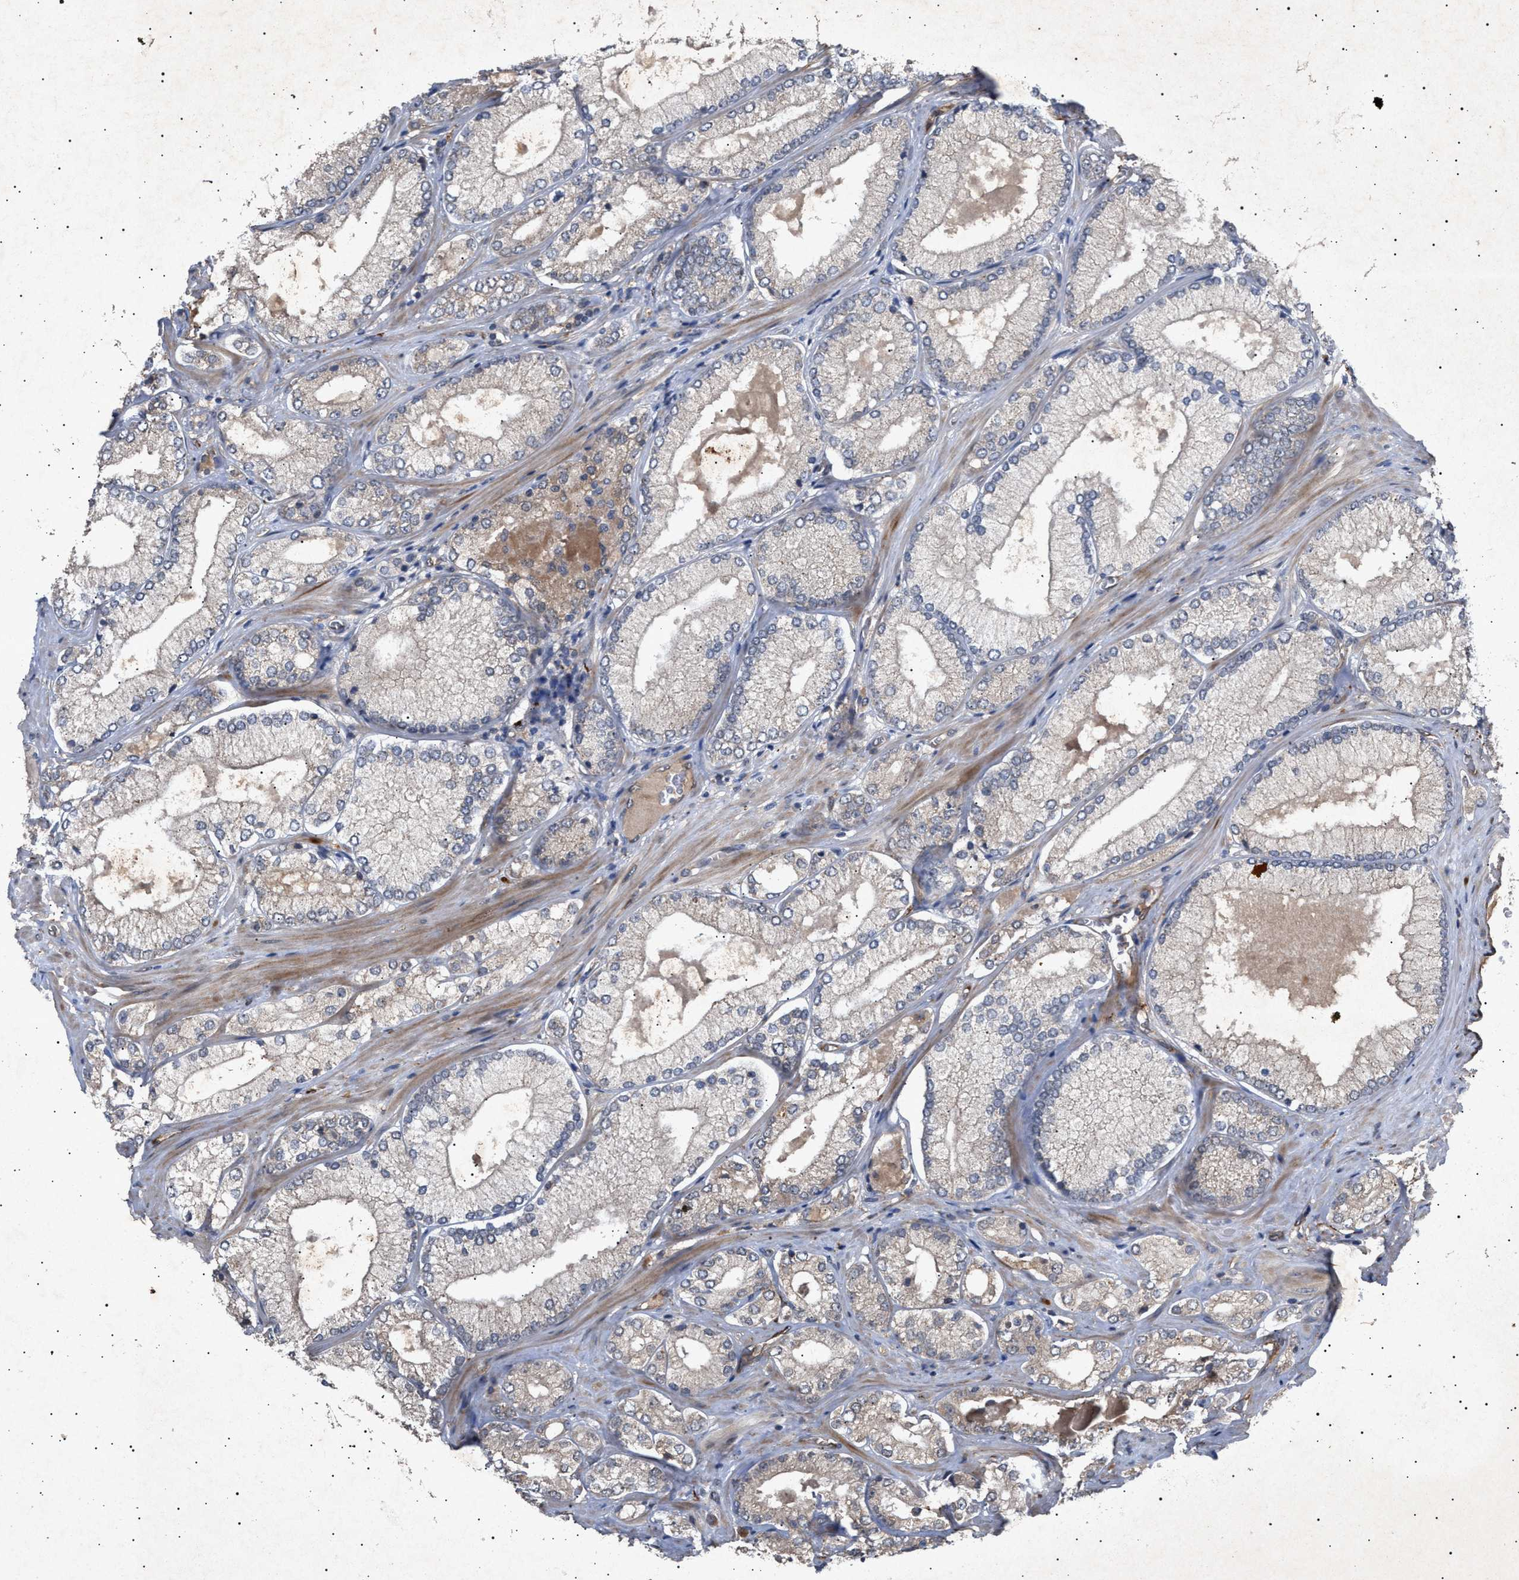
{"staining": {"intensity": "weak", "quantity": "<25%", "location": "cytoplasmic/membranous"}, "tissue": "prostate cancer", "cell_type": "Tumor cells", "image_type": "cancer", "snomed": [{"axis": "morphology", "description": "Adenocarcinoma, Low grade"}, {"axis": "topography", "description": "Prostate"}], "caption": "The image displays no significant staining in tumor cells of prostate low-grade adenocarcinoma. (DAB immunohistochemistry visualized using brightfield microscopy, high magnification).", "gene": "SIRT5", "patient": {"sex": "male", "age": 65}}